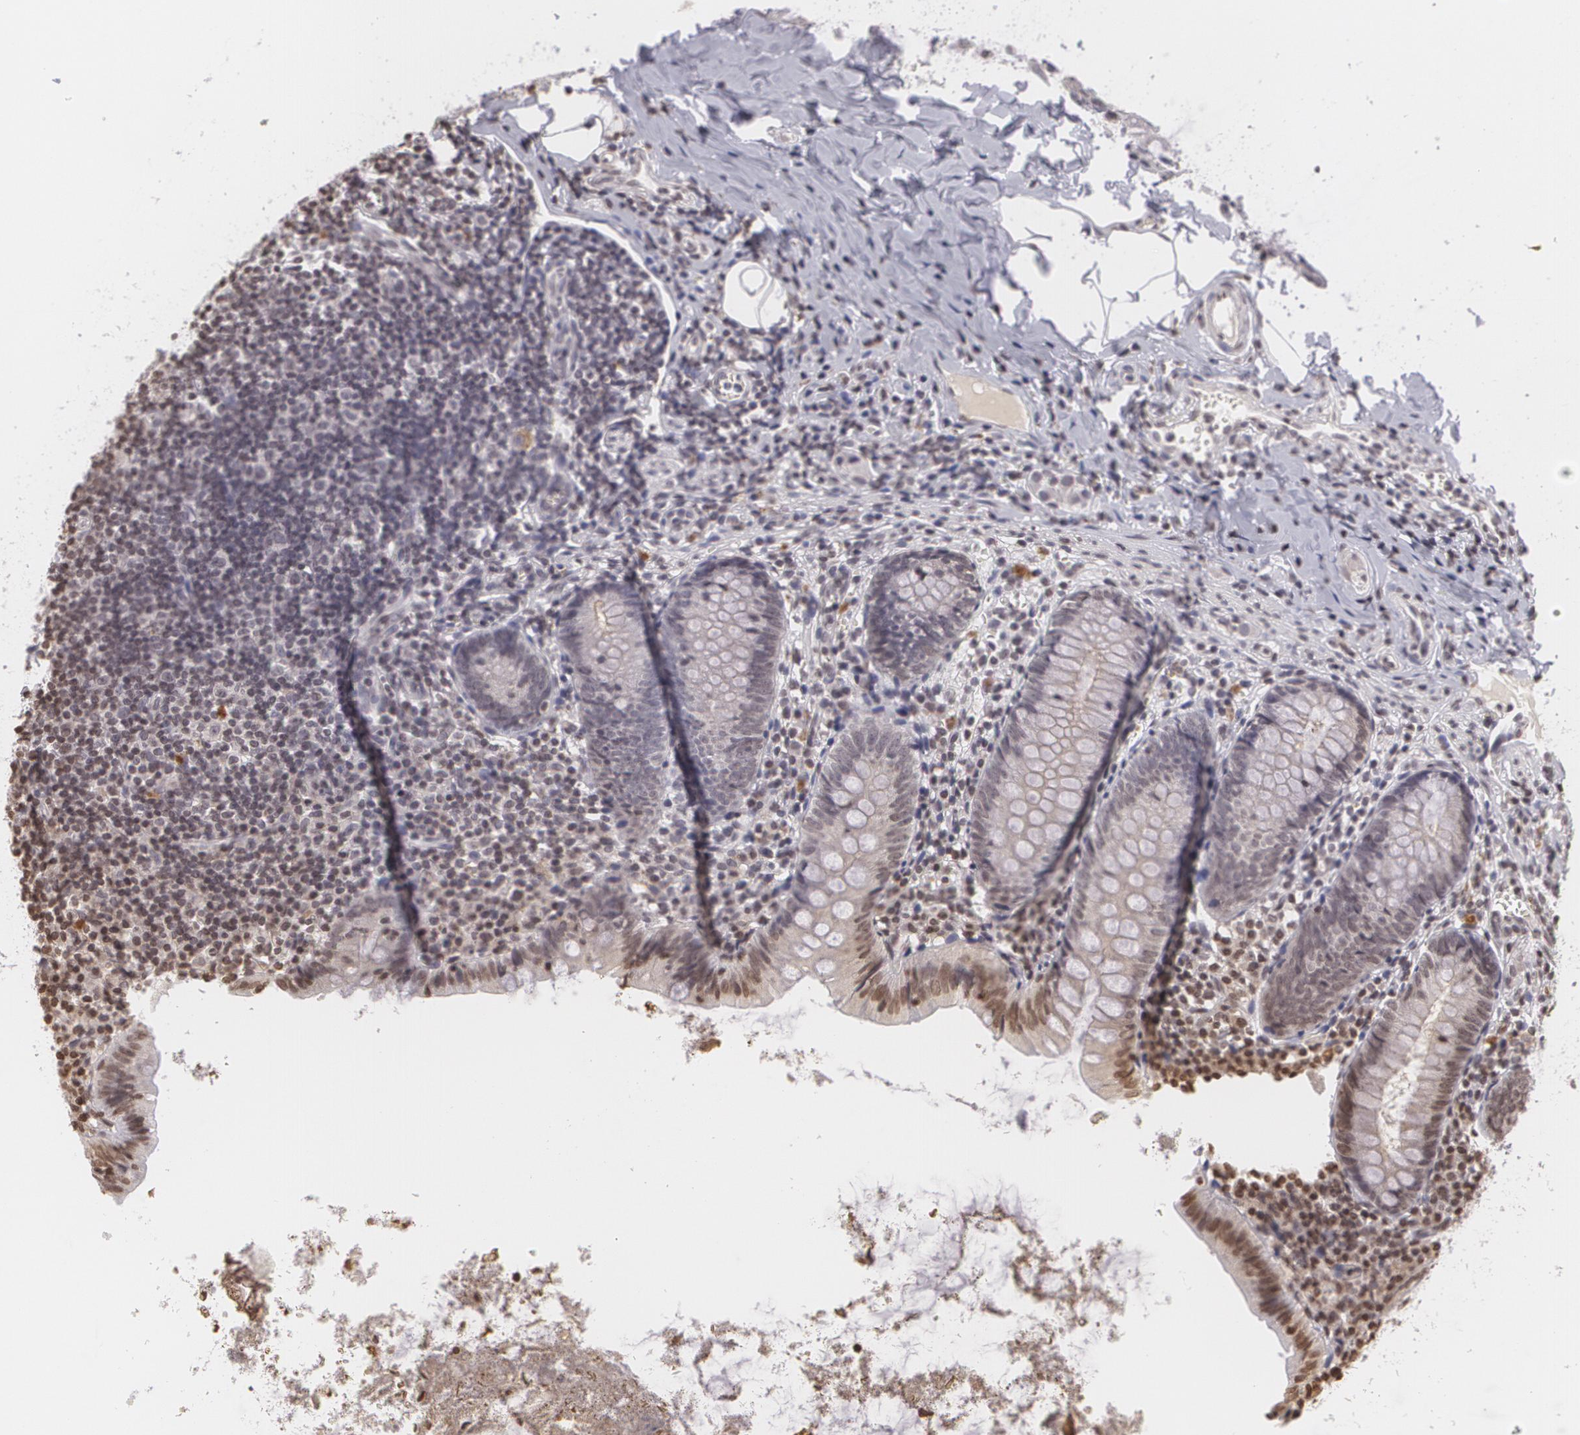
{"staining": {"intensity": "negative", "quantity": "none", "location": "none"}, "tissue": "appendix", "cell_type": "Glandular cells", "image_type": "normal", "snomed": [{"axis": "morphology", "description": "Normal tissue, NOS"}, {"axis": "topography", "description": "Appendix"}], "caption": "High power microscopy image of an immunohistochemistry histopathology image of benign appendix, revealing no significant expression in glandular cells. (DAB (3,3'-diaminobenzidine) immunohistochemistry (IHC), high magnification).", "gene": "MUC1", "patient": {"sex": "female", "age": 9}}